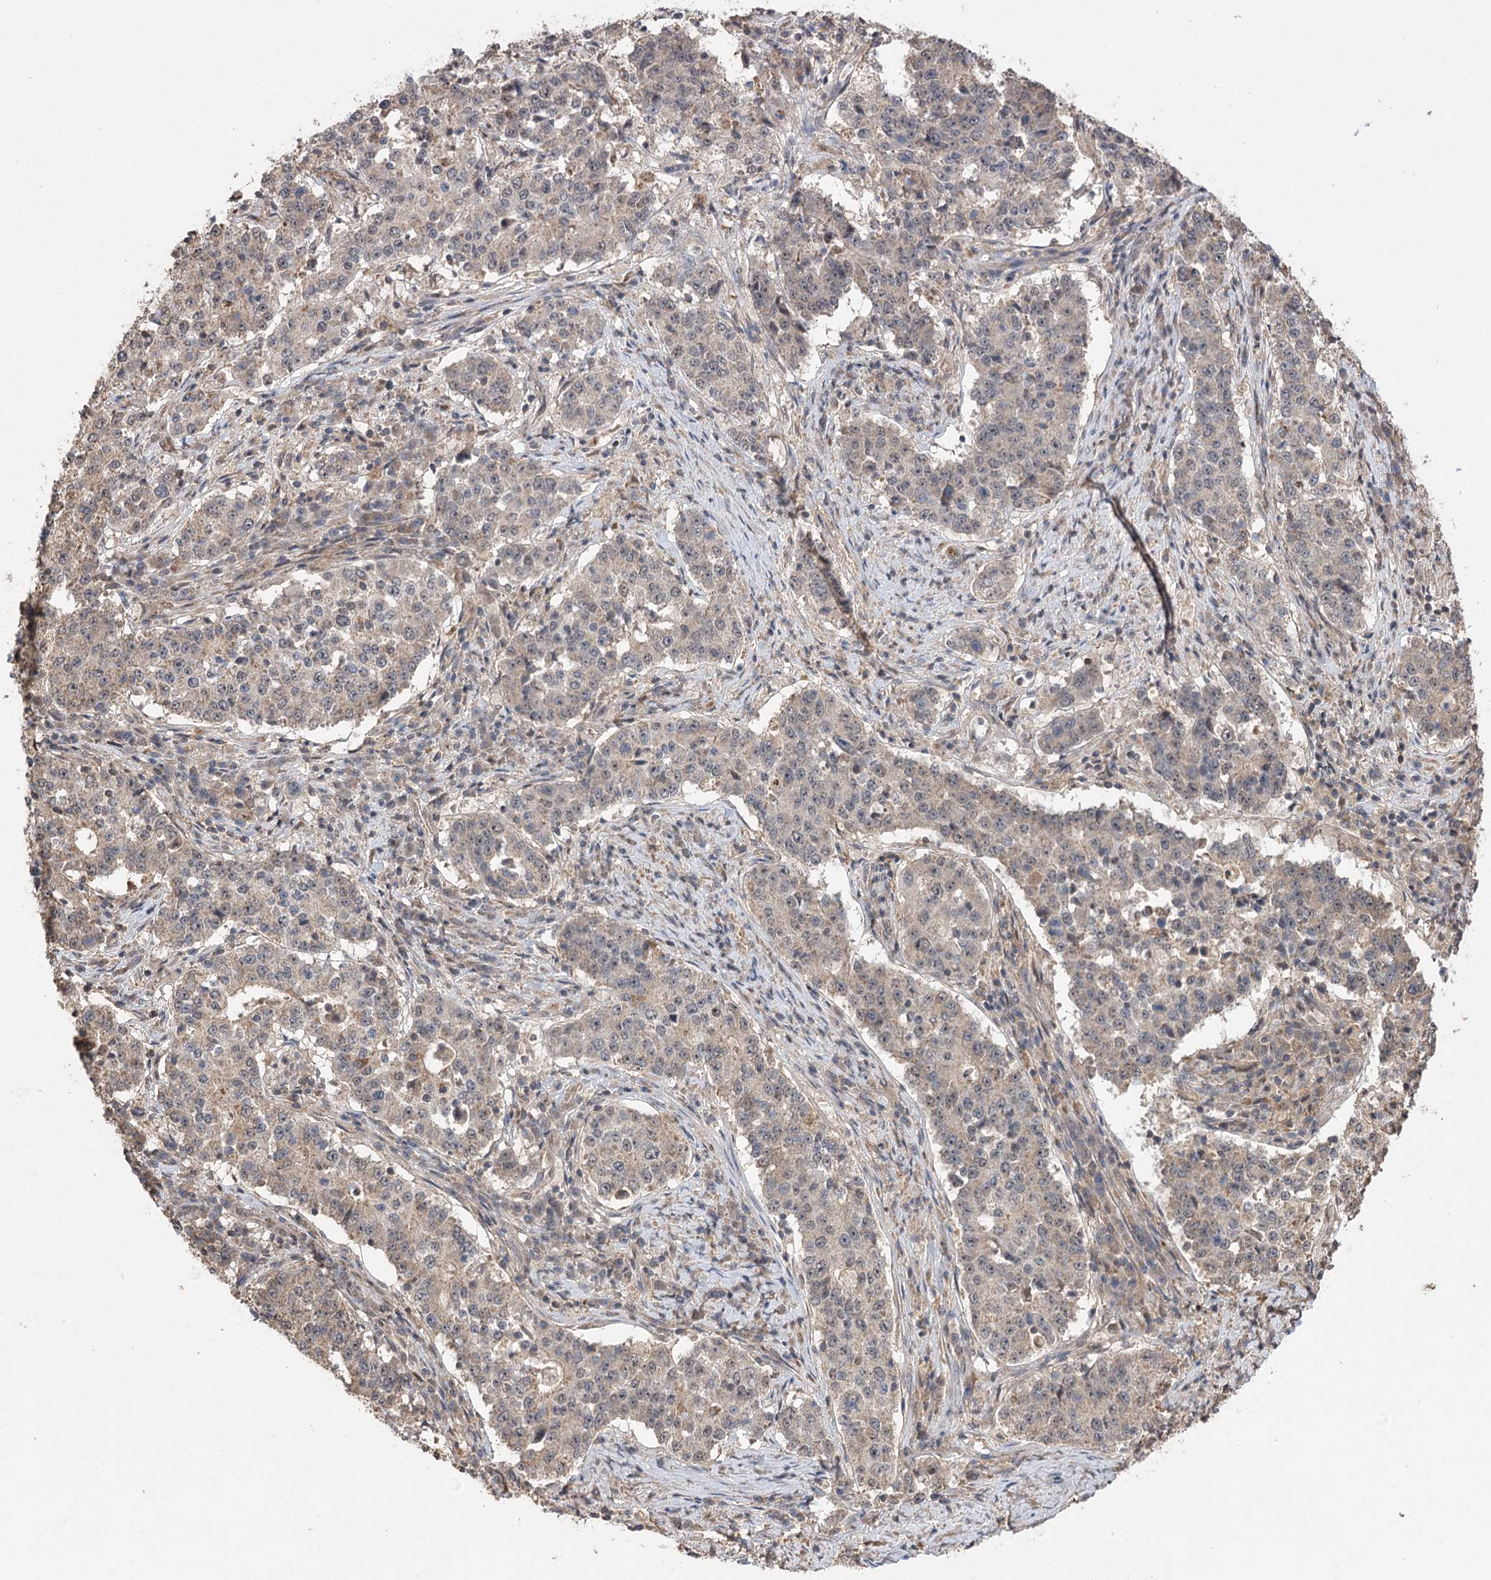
{"staining": {"intensity": "weak", "quantity": ">75%", "location": "cytoplasmic/membranous"}, "tissue": "stomach cancer", "cell_type": "Tumor cells", "image_type": "cancer", "snomed": [{"axis": "morphology", "description": "Adenocarcinoma, NOS"}, {"axis": "topography", "description": "Stomach"}], "caption": "IHC image of neoplastic tissue: stomach cancer (adenocarcinoma) stained using IHC reveals low levels of weak protein expression localized specifically in the cytoplasmic/membranous of tumor cells, appearing as a cytoplasmic/membranous brown color.", "gene": "TENM2", "patient": {"sex": "male", "age": 59}}